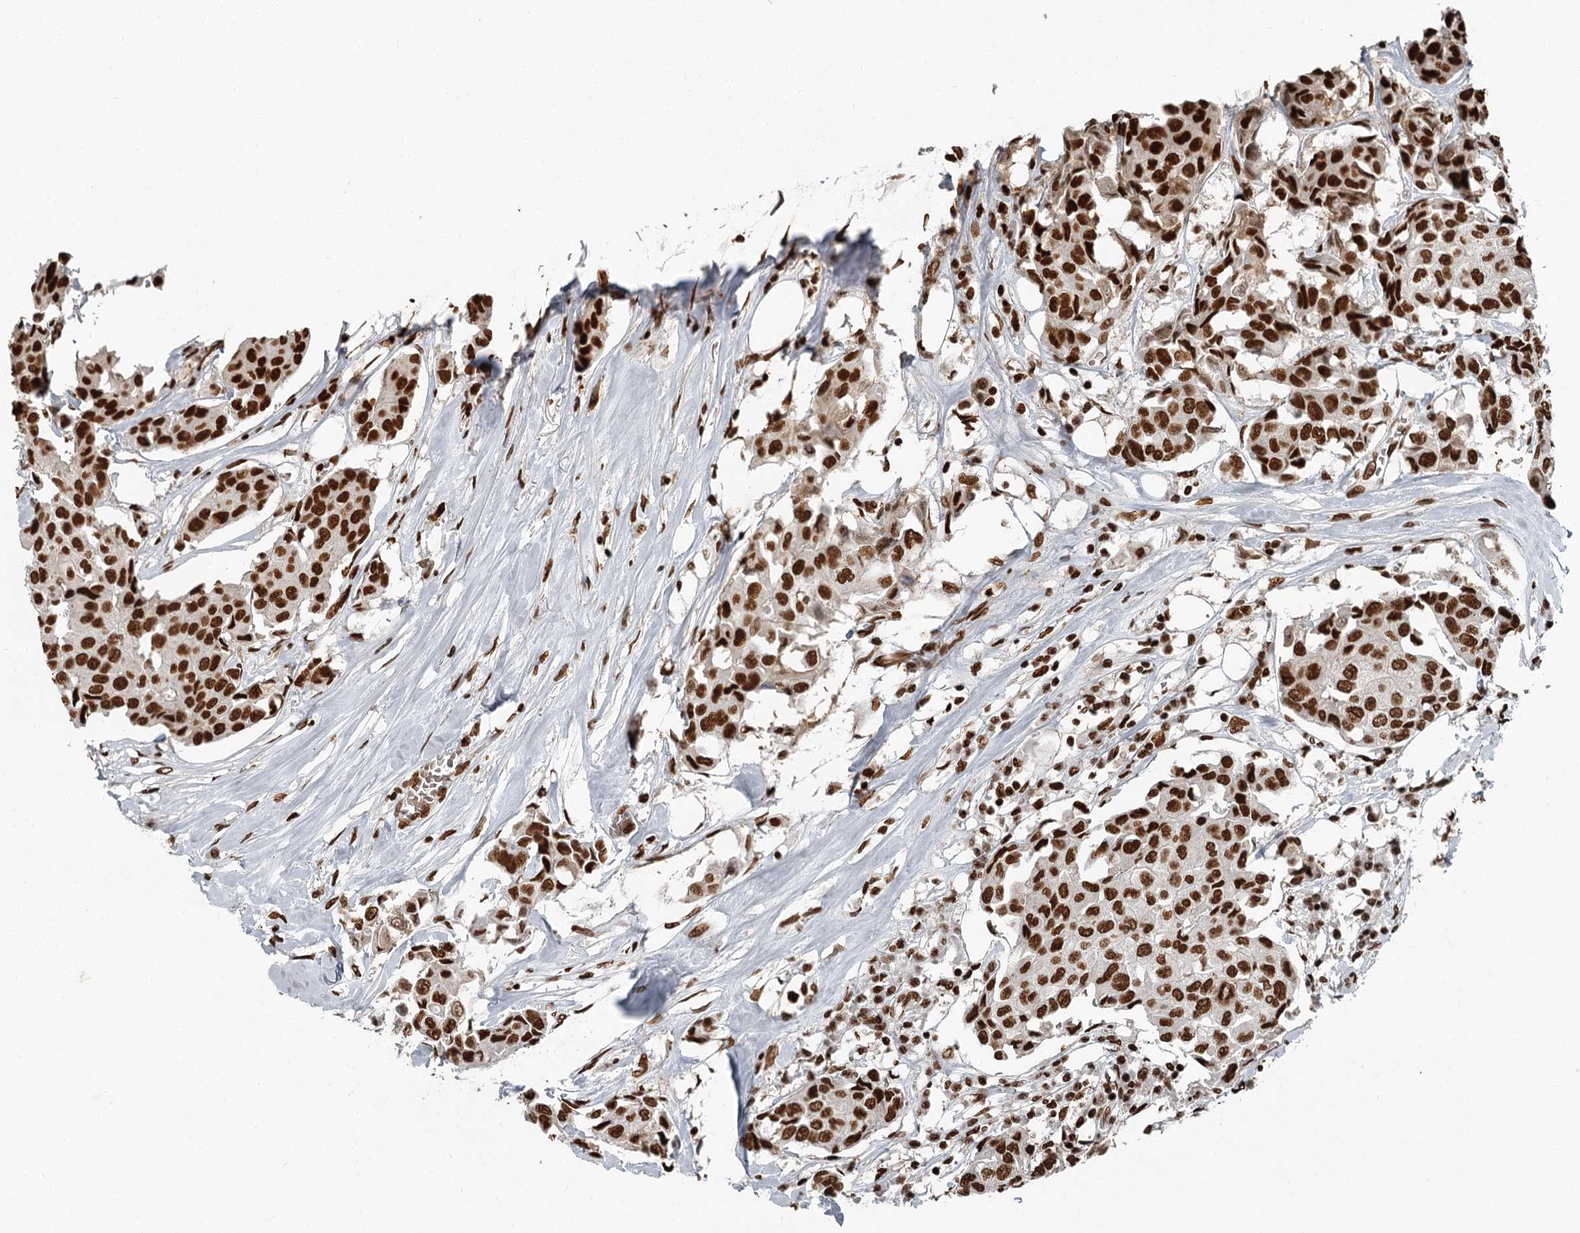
{"staining": {"intensity": "strong", "quantity": ">75%", "location": "nuclear"}, "tissue": "breast cancer", "cell_type": "Tumor cells", "image_type": "cancer", "snomed": [{"axis": "morphology", "description": "Duct carcinoma"}, {"axis": "topography", "description": "Breast"}], "caption": "DAB immunohistochemical staining of breast cancer (infiltrating ductal carcinoma) reveals strong nuclear protein positivity in about >75% of tumor cells.", "gene": "RBBP7", "patient": {"sex": "female", "age": 80}}